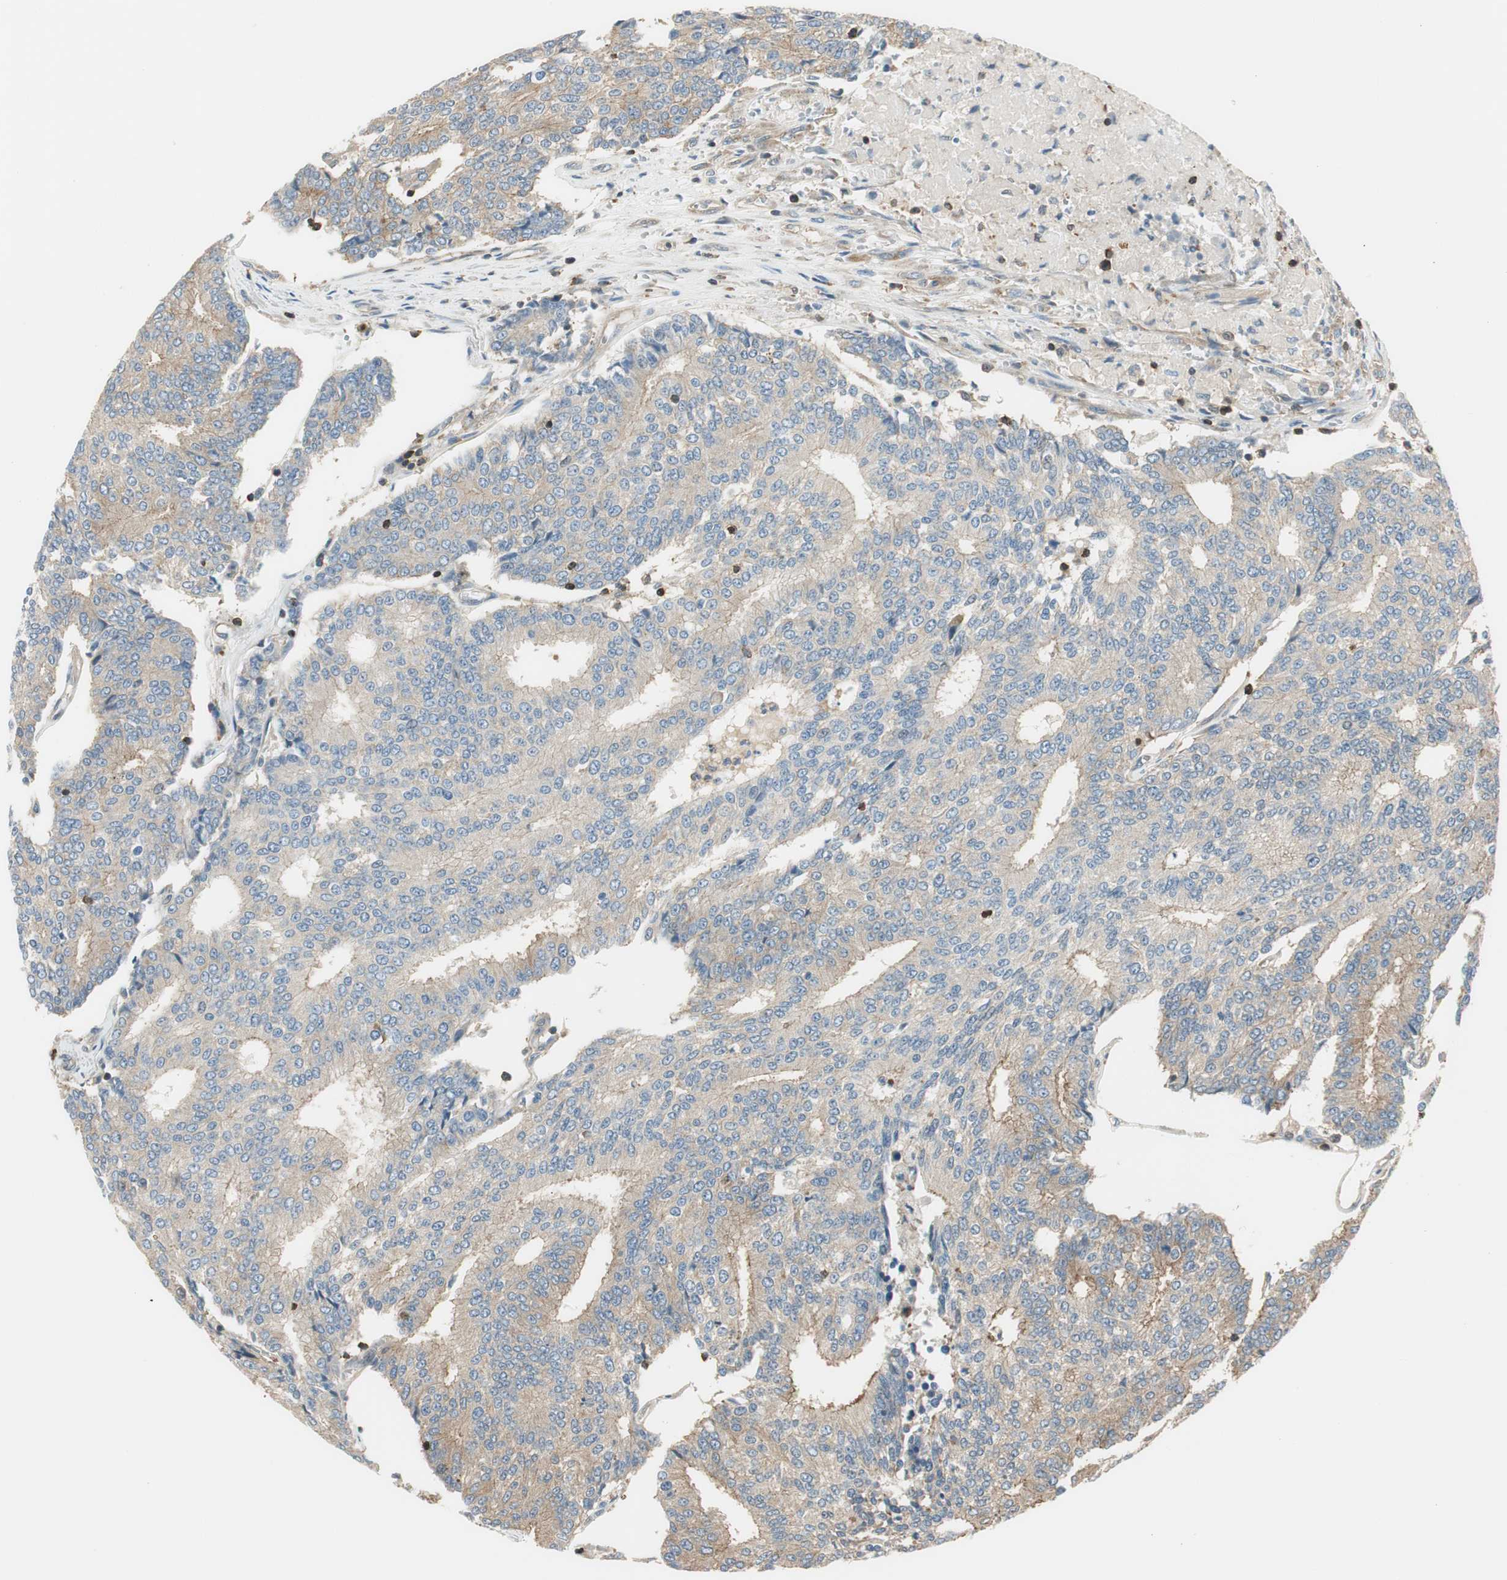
{"staining": {"intensity": "moderate", "quantity": ">75%", "location": "cytoplasmic/membranous"}, "tissue": "prostate cancer", "cell_type": "Tumor cells", "image_type": "cancer", "snomed": [{"axis": "morphology", "description": "Adenocarcinoma, High grade"}, {"axis": "topography", "description": "Prostate"}], "caption": "Brown immunohistochemical staining in adenocarcinoma (high-grade) (prostate) exhibits moderate cytoplasmic/membranous staining in approximately >75% of tumor cells. Nuclei are stained in blue.", "gene": "PI4K2B", "patient": {"sex": "male", "age": 55}}